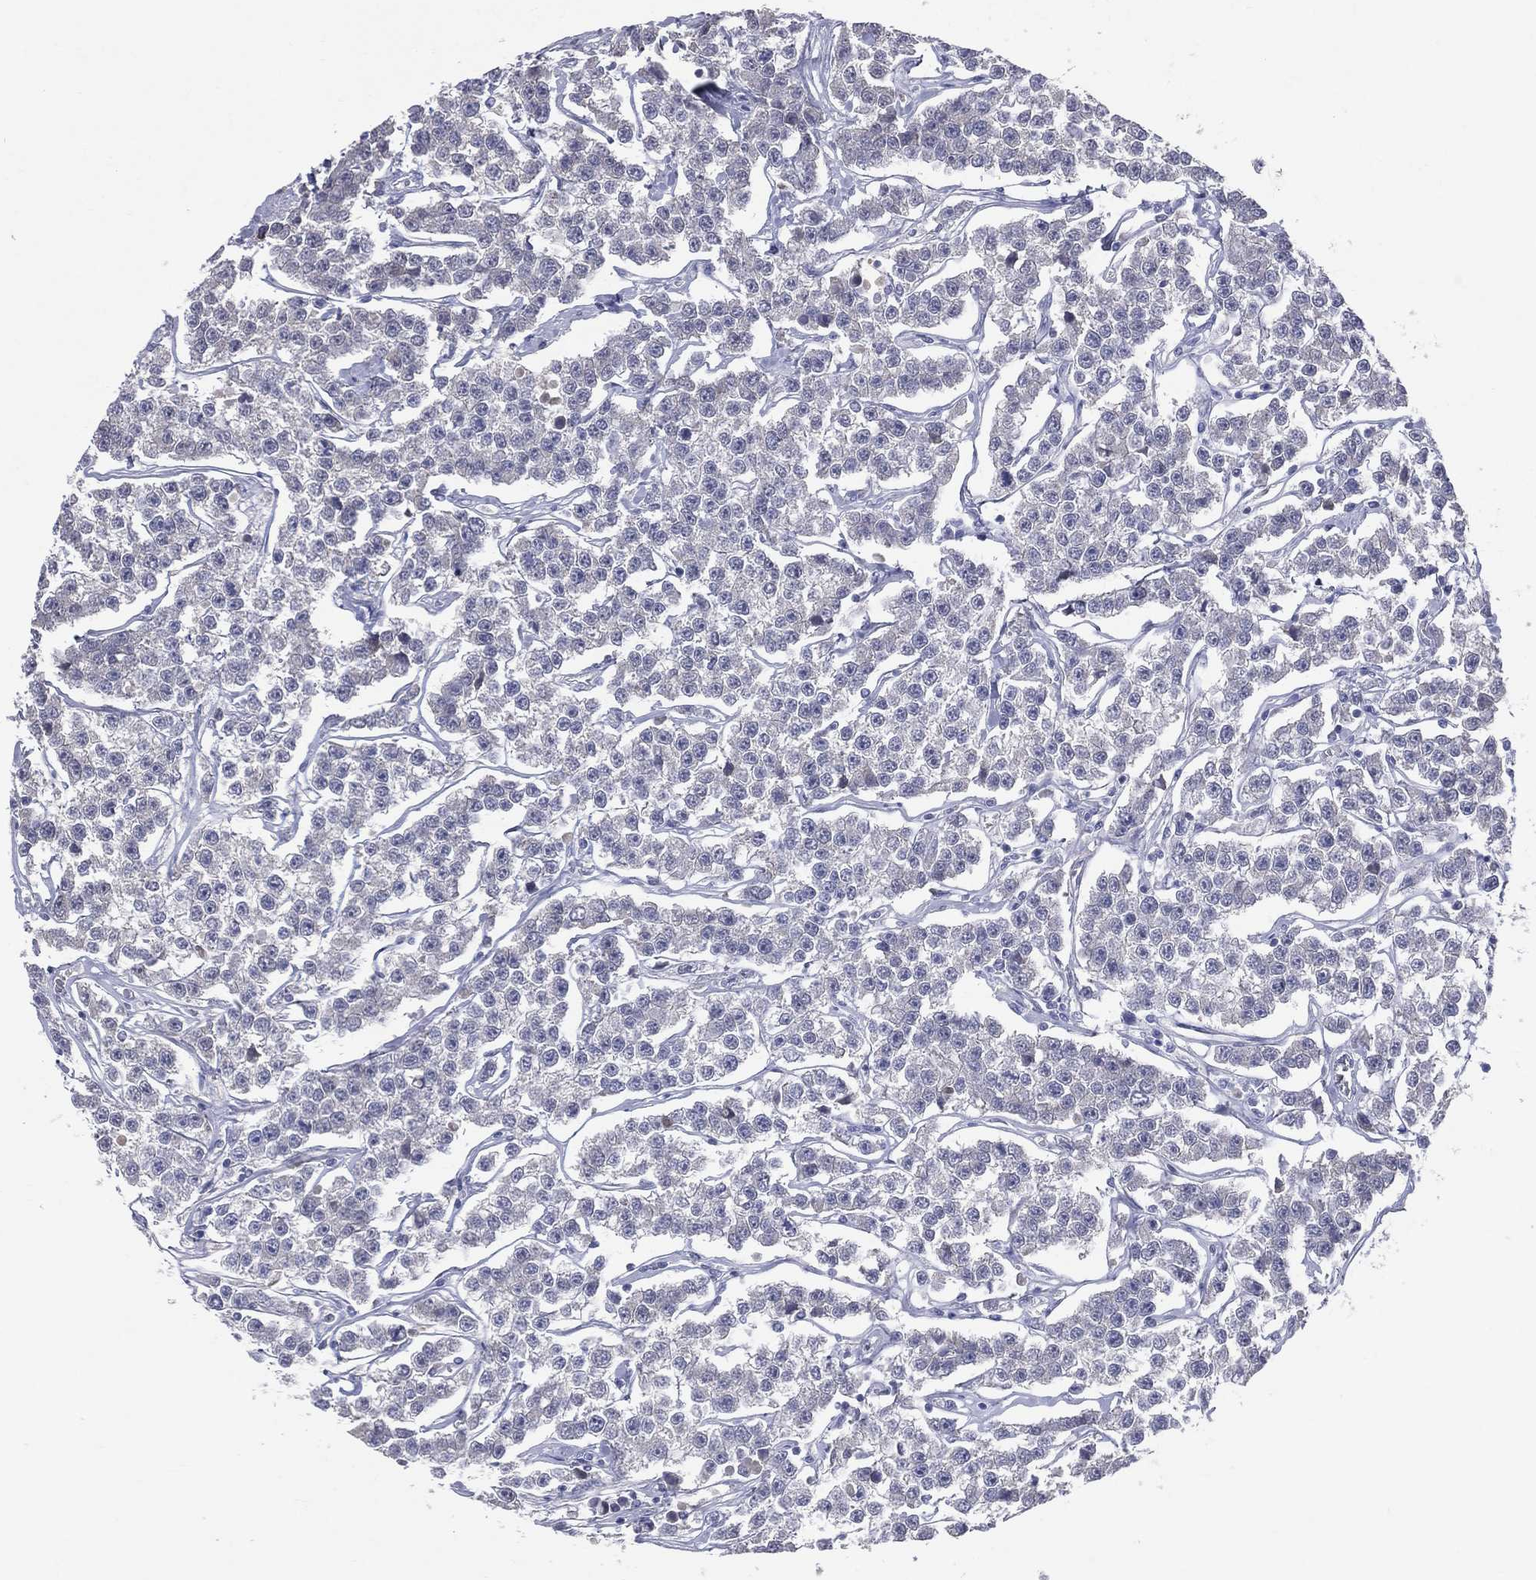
{"staining": {"intensity": "negative", "quantity": "none", "location": "none"}, "tissue": "testis cancer", "cell_type": "Tumor cells", "image_type": "cancer", "snomed": [{"axis": "morphology", "description": "Seminoma, NOS"}, {"axis": "topography", "description": "Testis"}], "caption": "Testis seminoma stained for a protein using IHC demonstrates no expression tumor cells.", "gene": "DLG4", "patient": {"sex": "male", "age": 59}}